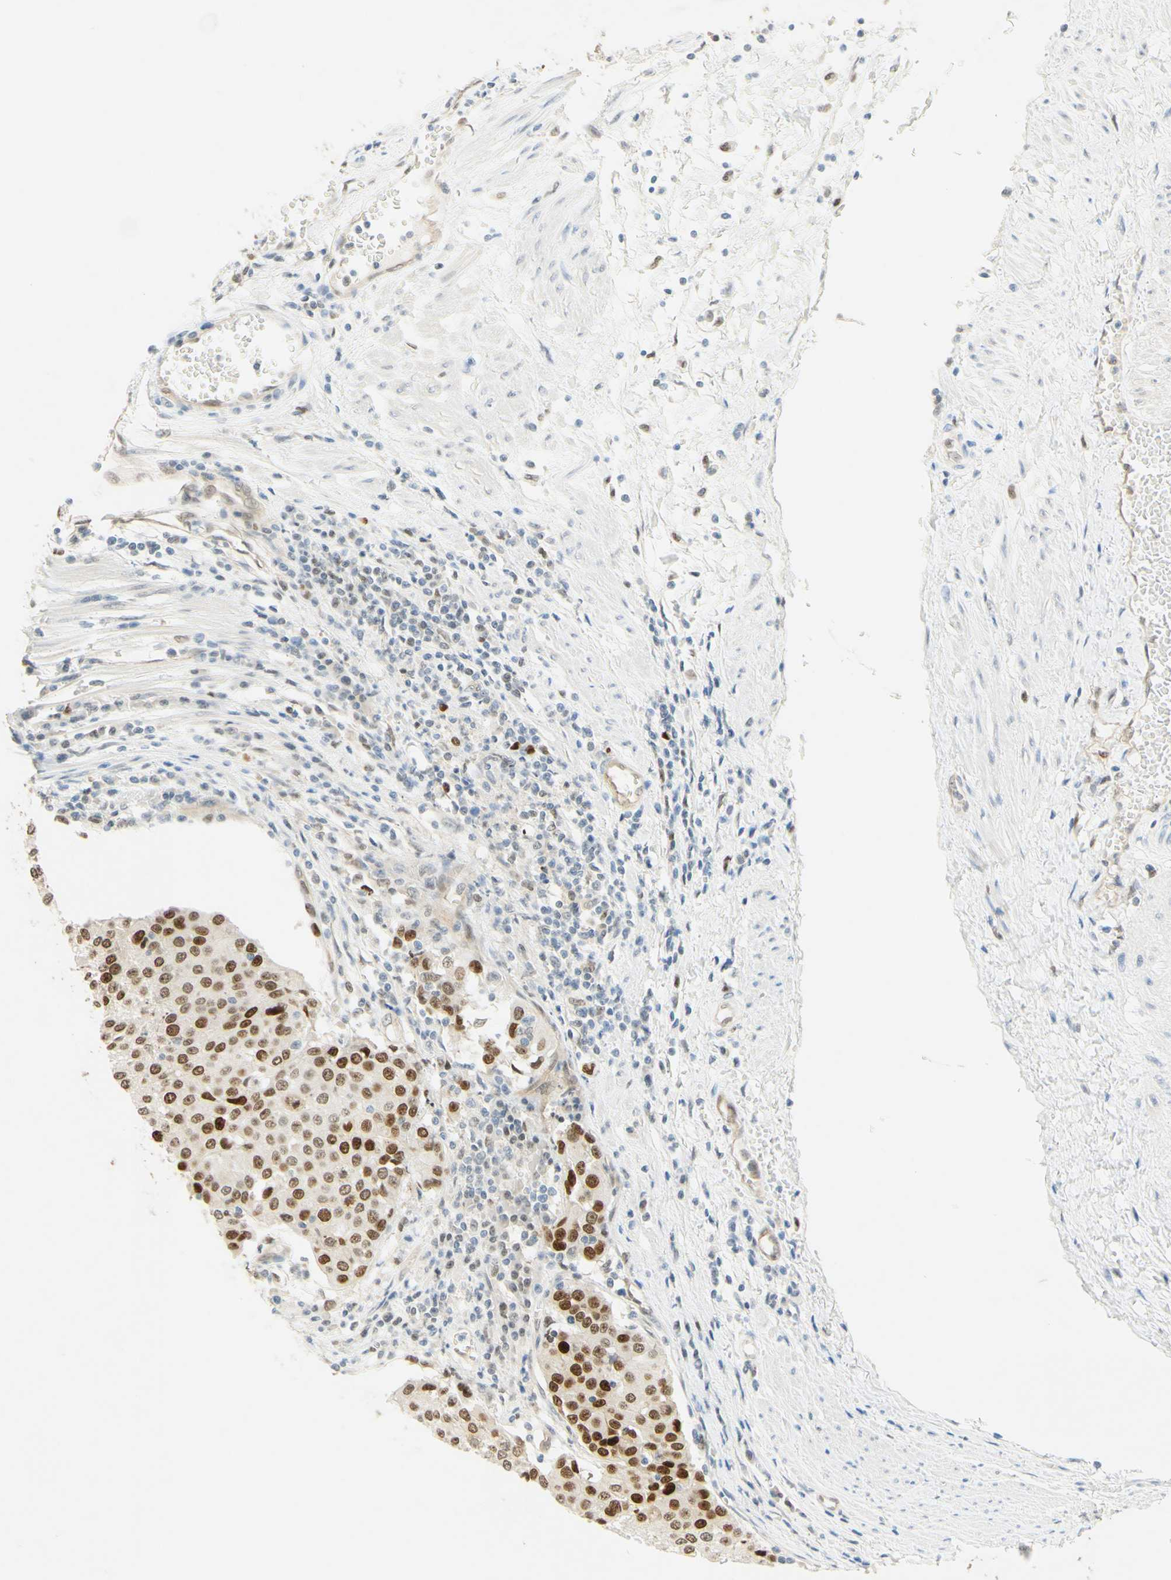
{"staining": {"intensity": "moderate", "quantity": "25%-75%", "location": "cytoplasmic/membranous,nuclear"}, "tissue": "urothelial cancer", "cell_type": "Tumor cells", "image_type": "cancer", "snomed": [{"axis": "morphology", "description": "Urothelial carcinoma, High grade"}, {"axis": "topography", "description": "Urinary bladder"}], "caption": "DAB immunohistochemical staining of urothelial cancer exhibits moderate cytoplasmic/membranous and nuclear protein positivity in about 25%-75% of tumor cells.", "gene": "POLB", "patient": {"sex": "female", "age": 85}}